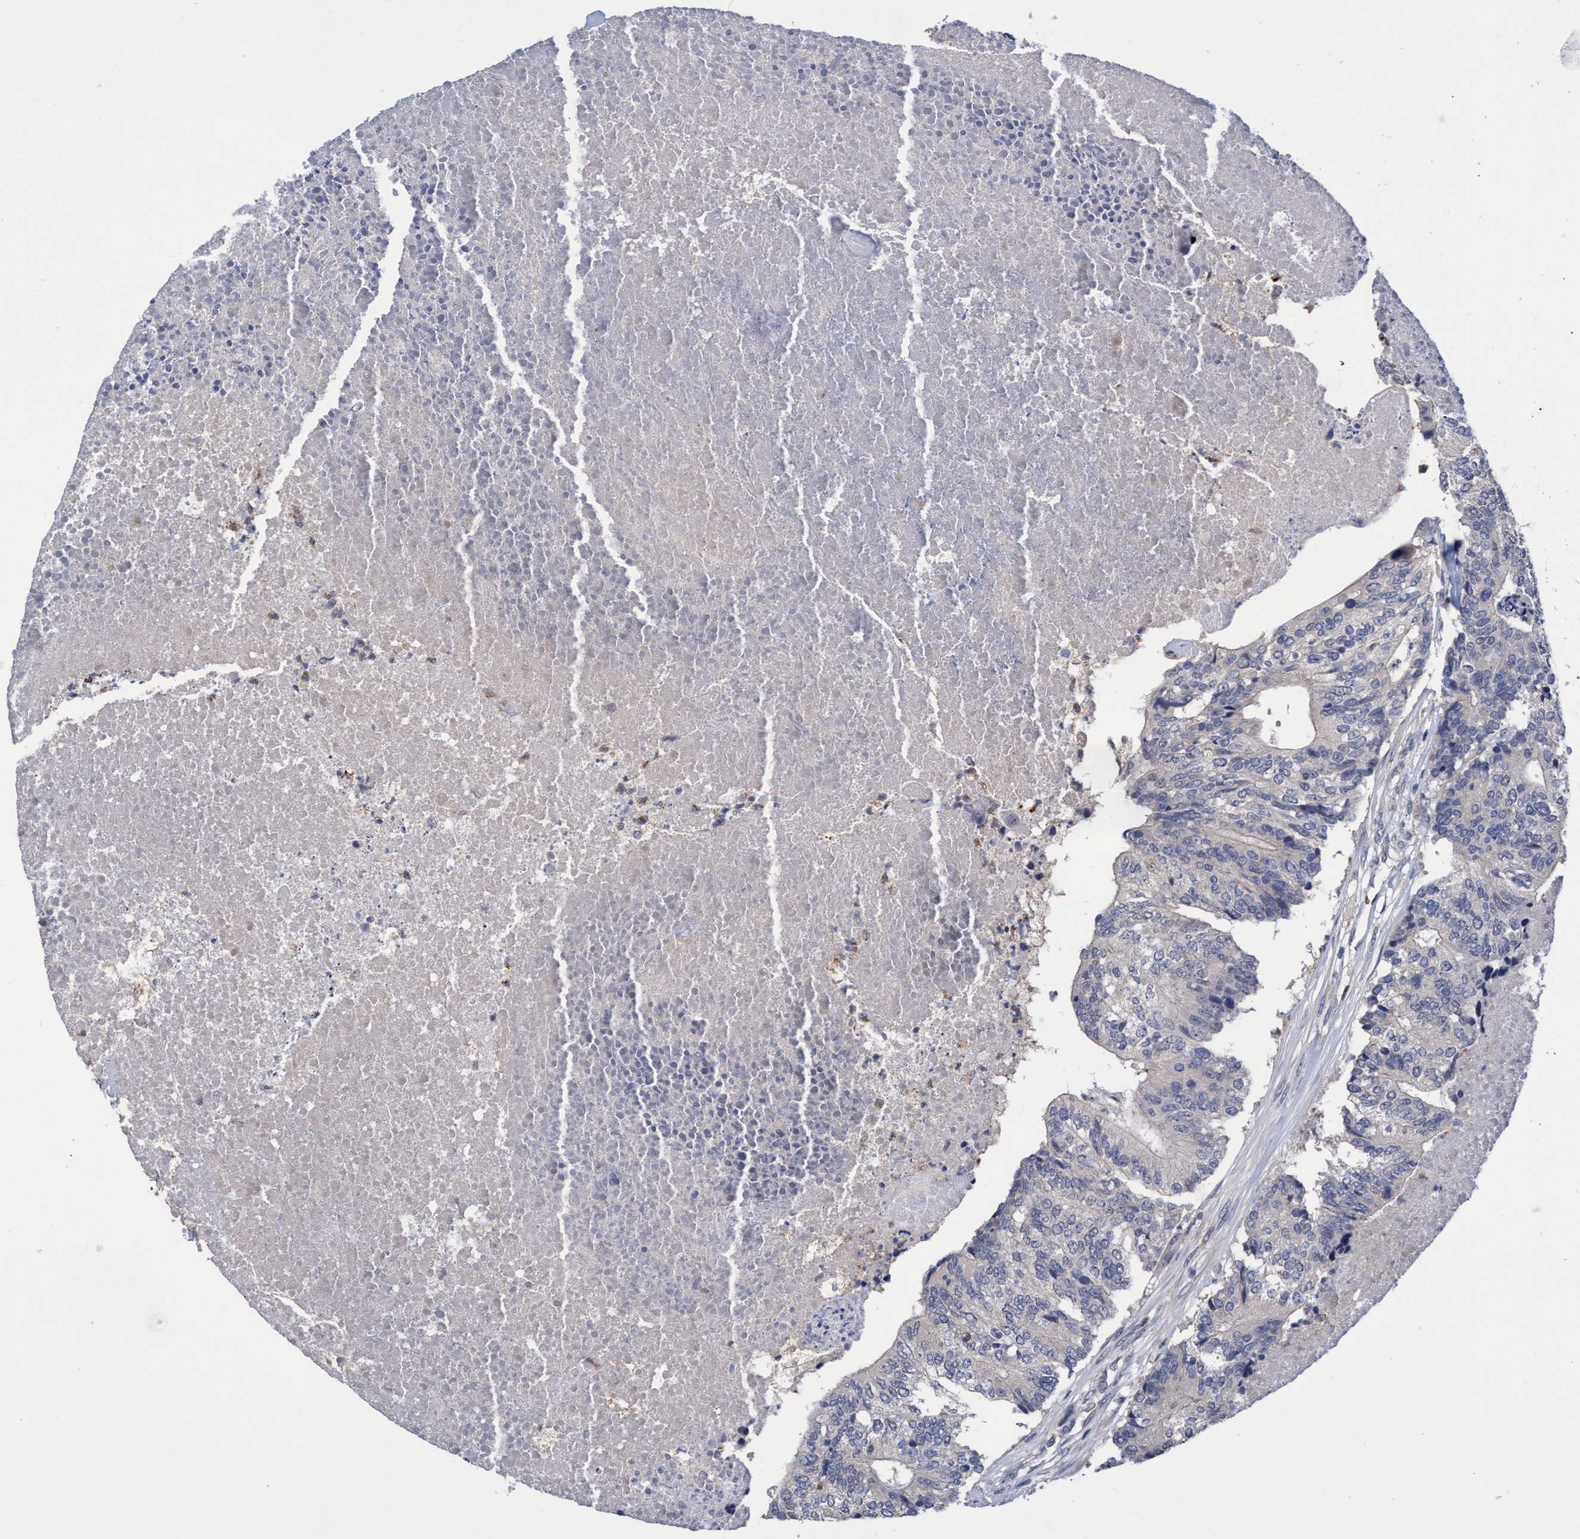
{"staining": {"intensity": "negative", "quantity": "none", "location": "none"}, "tissue": "colorectal cancer", "cell_type": "Tumor cells", "image_type": "cancer", "snomed": [{"axis": "morphology", "description": "Adenocarcinoma, NOS"}, {"axis": "topography", "description": "Colon"}], "caption": "Micrograph shows no significant protein expression in tumor cells of colorectal adenocarcinoma. The staining is performed using DAB (3,3'-diaminobenzidine) brown chromogen with nuclei counter-stained in using hematoxylin.", "gene": "SEMA4D", "patient": {"sex": "female", "age": 67}}